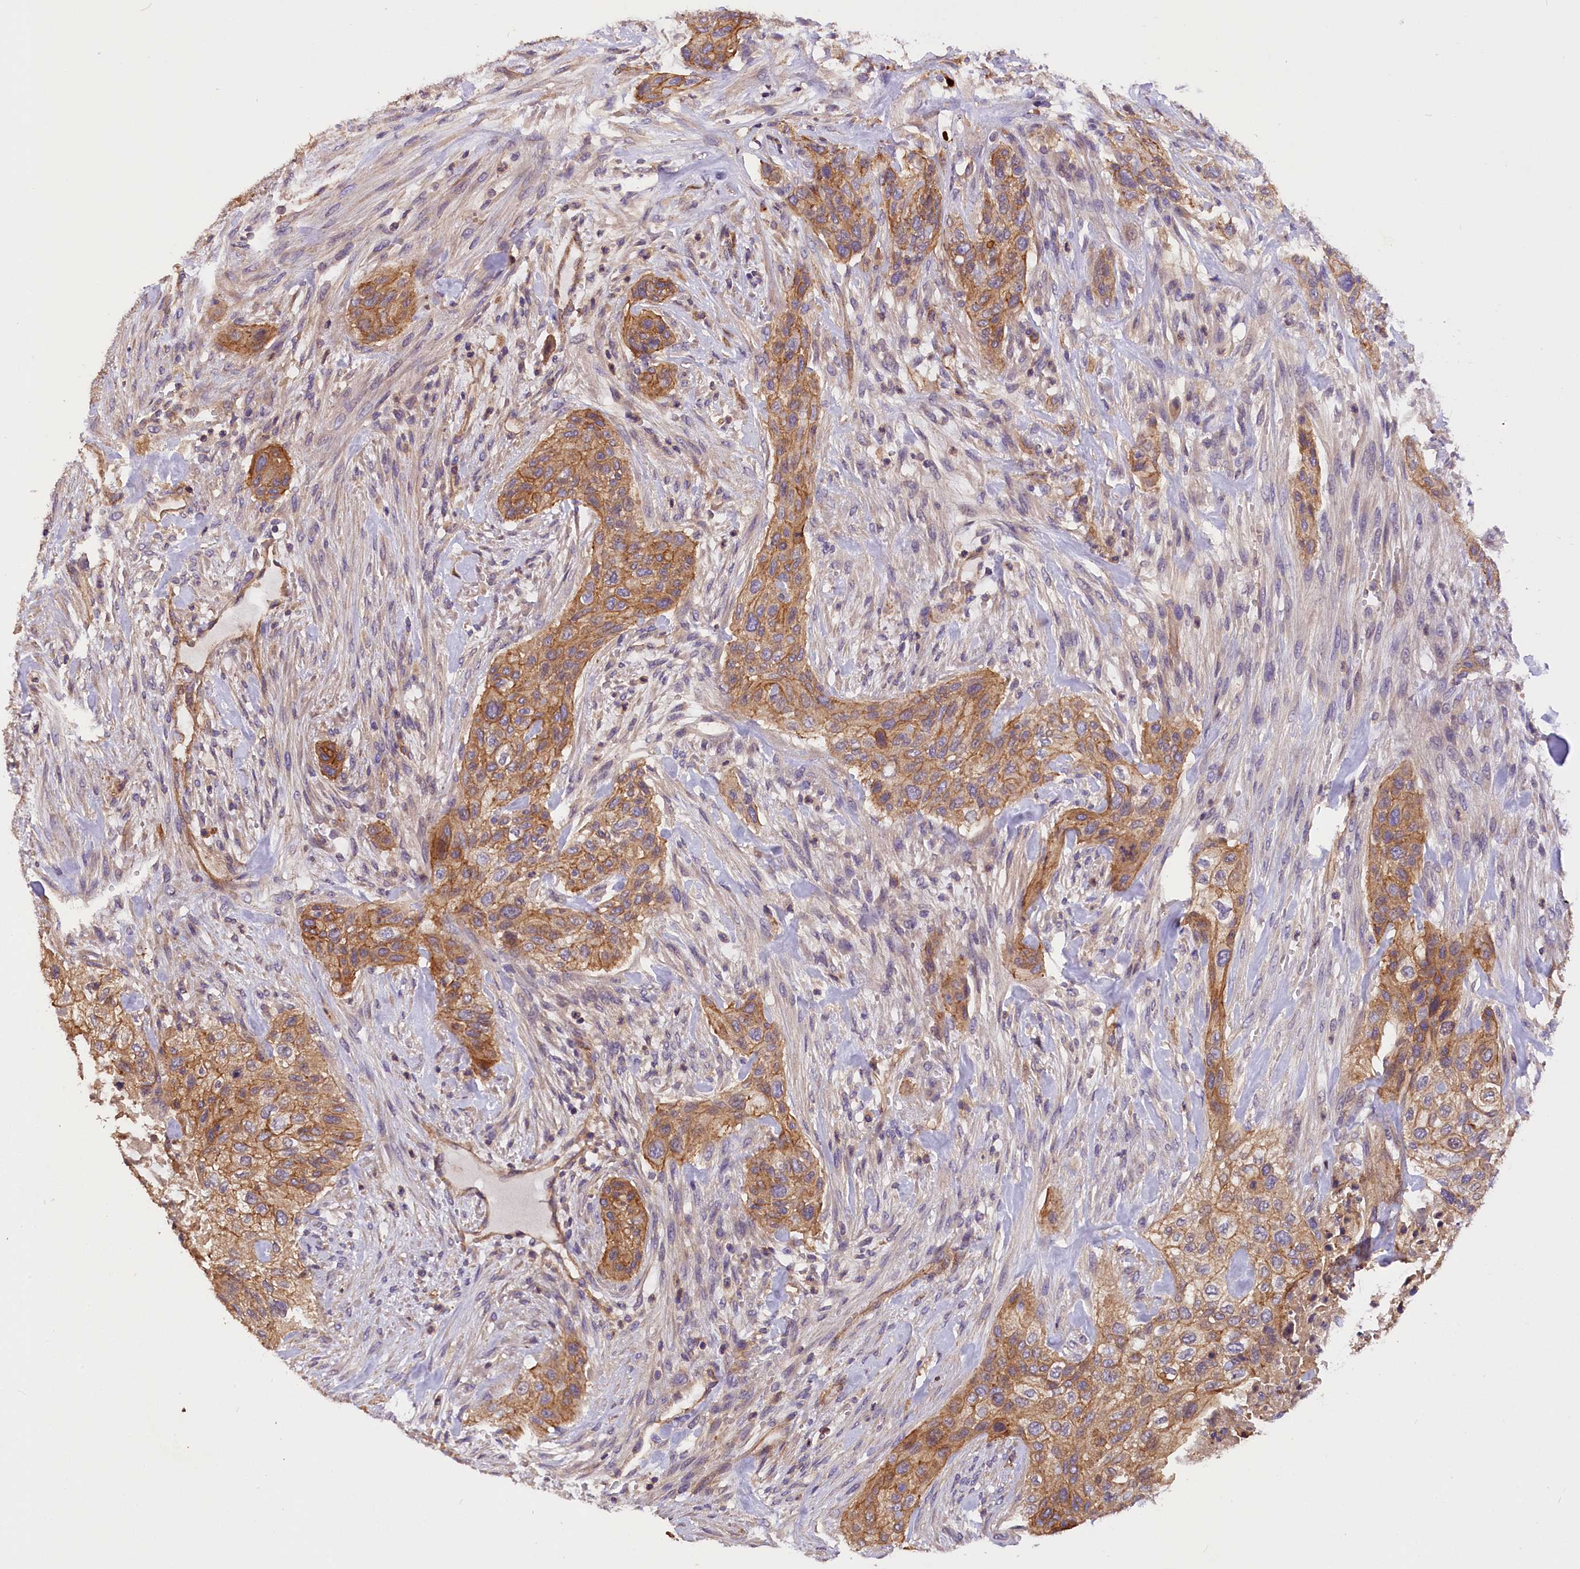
{"staining": {"intensity": "moderate", "quantity": ">75%", "location": "cytoplasmic/membranous"}, "tissue": "urothelial cancer", "cell_type": "Tumor cells", "image_type": "cancer", "snomed": [{"axis": "morphology", "description": "Urothelial carcinoma, High grade"}, {"axis": "topography", "description": "Urinary bladder"}], "caption": "An immunohistochemistry histopathology image of tumor tissue is shown. Protein staining in brown highlights moderate cytoplasmic/membranous positivity in urothelial carcinoma (high-grade) within tumor cells.", "gene": "ERMARD", "patient": {"sex": "male", "age": 35}}